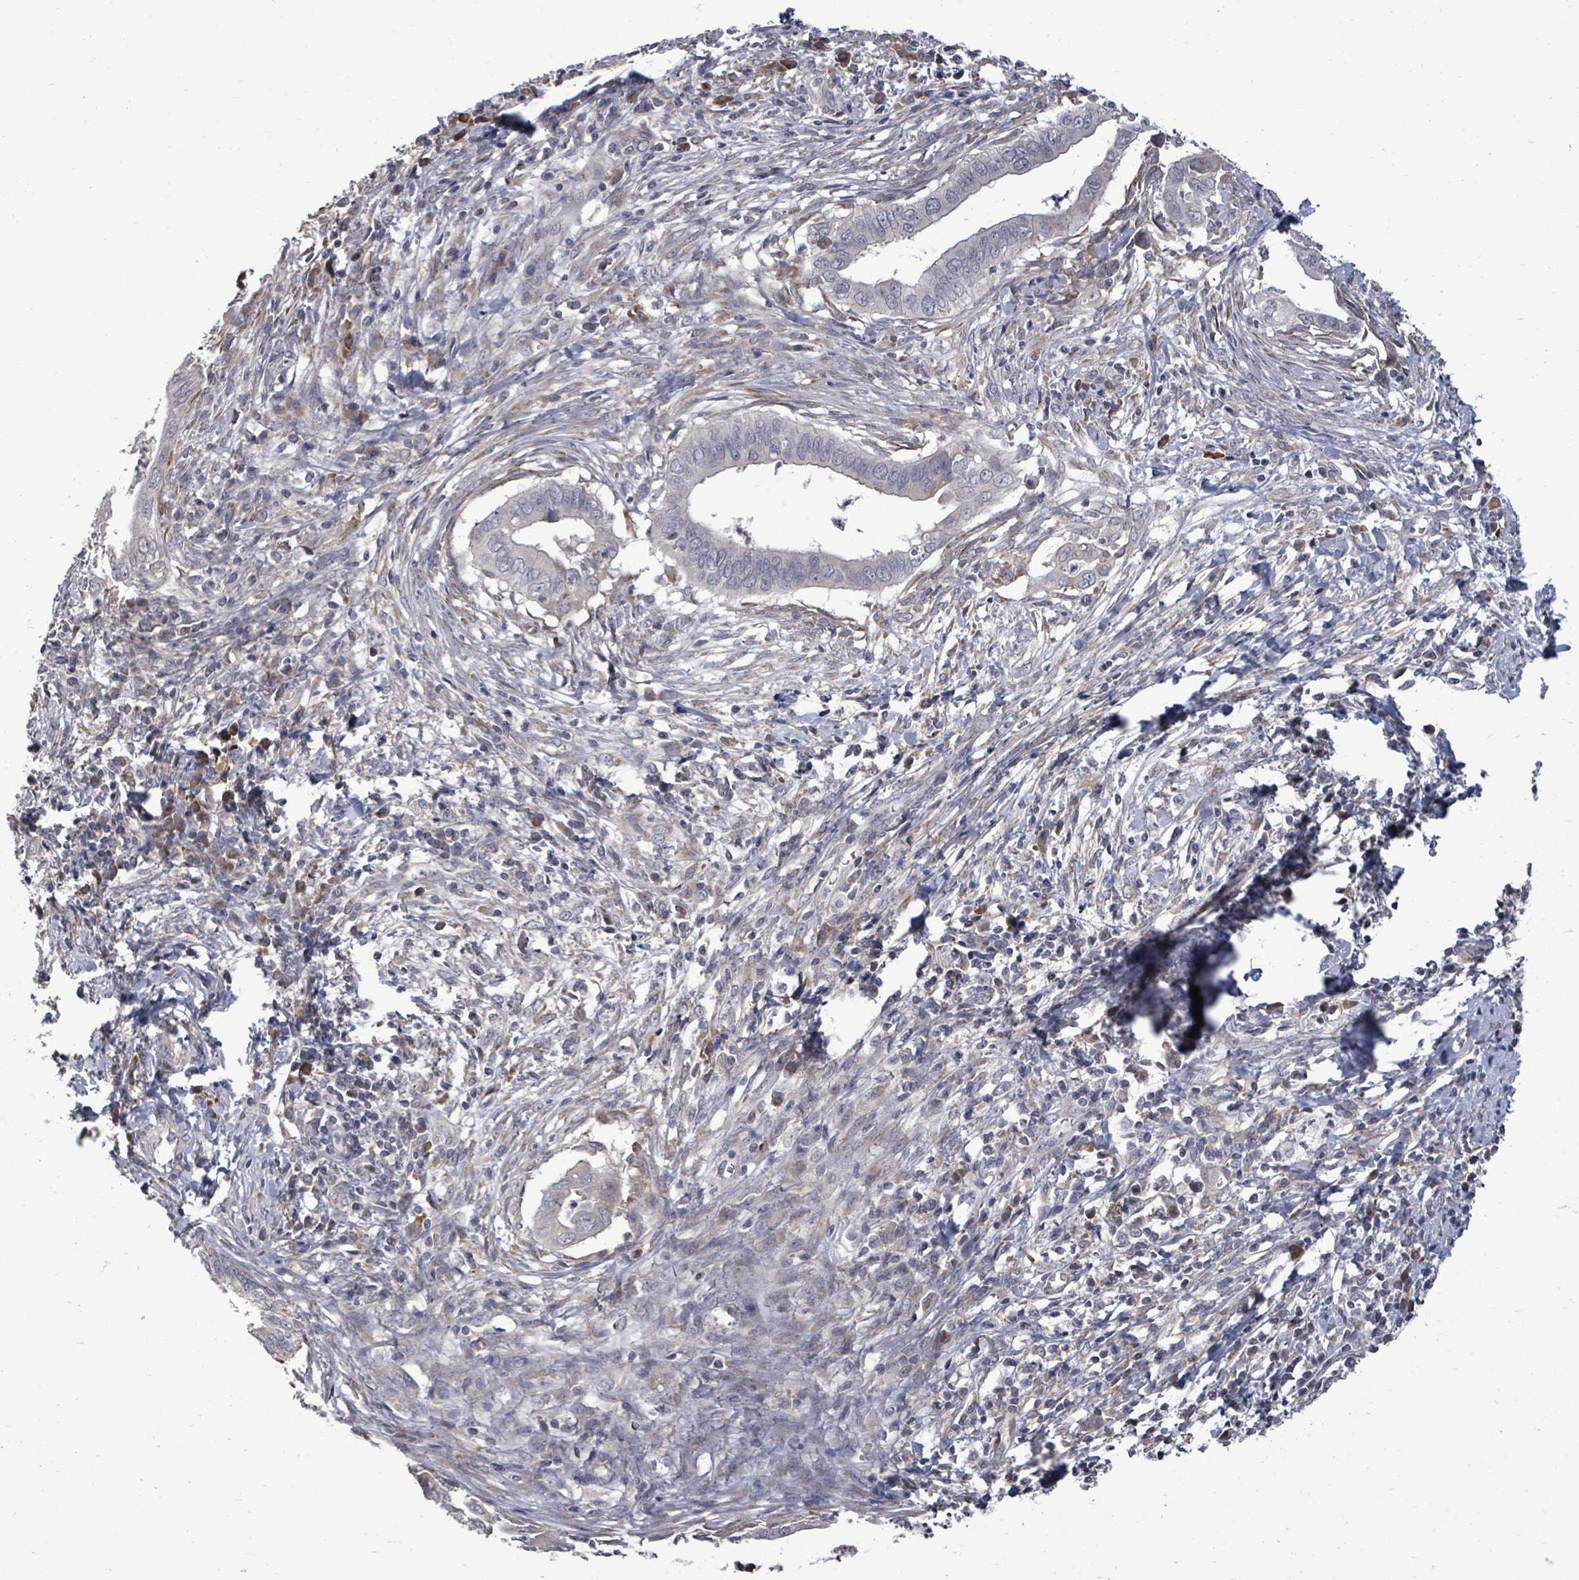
{"staining": {"intensity": "negative", "quantity": "none", "location": "none"}, "tissue": "cervical cancer", "cell_type": "Tumor cells", "image_type": "cancer", "snomed": [{"axis": "morphology", "description": "Adenocarcinoma, NOS"}, {"axis": "topography", "description": "Cervix"}], "caption": "Adenocarcinoma (cervical) was stained to show a protein in brown. There is no significant staining in tumor cells. (IHC, brightfield microscopy, high magnification).", "gene": "POMGNT2", "patient": {"sex": "female", "age": 42}}